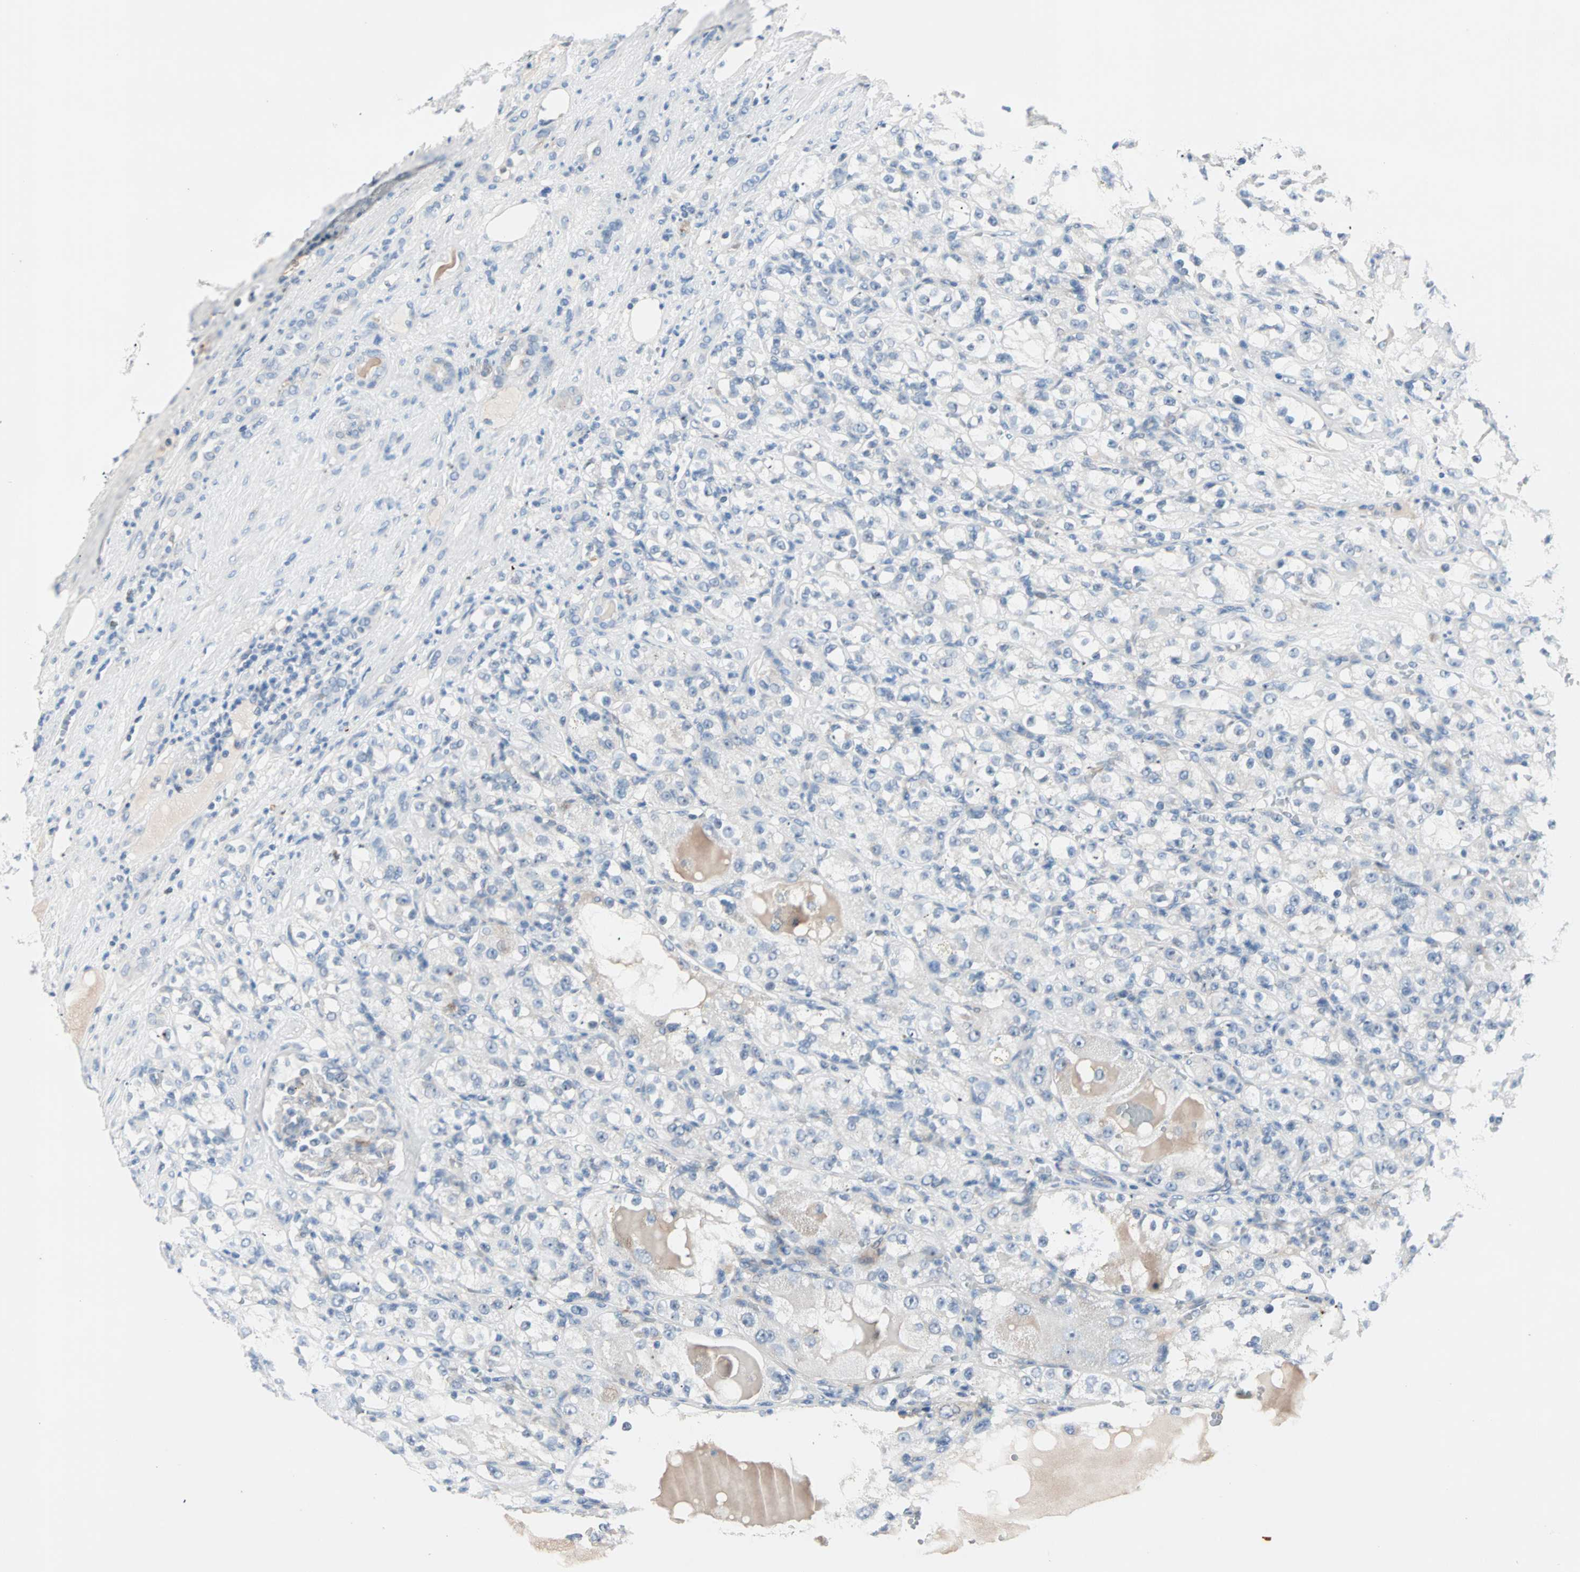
{"staining": {"intensity": "negative", "quantity": "none", "location": "none"}, "tissue": "renal cancer", "cell_type": "Tumor cells", "image_type": "cancer", "snomed": [{"axis": "morphology", "description": "Normal tissue, NOS"}, {"axis": "morphology", "description": "Adenocarcinoma, NOS"}, {"axis": "topography", "description": "Kidney"}], "caption": "The IHC image has no significant positivity in tumor cells of renal cancer (adenocarcinoma) tissue.", "gene": "NEFH", "patient": {"sex": "male", "age": 61}}